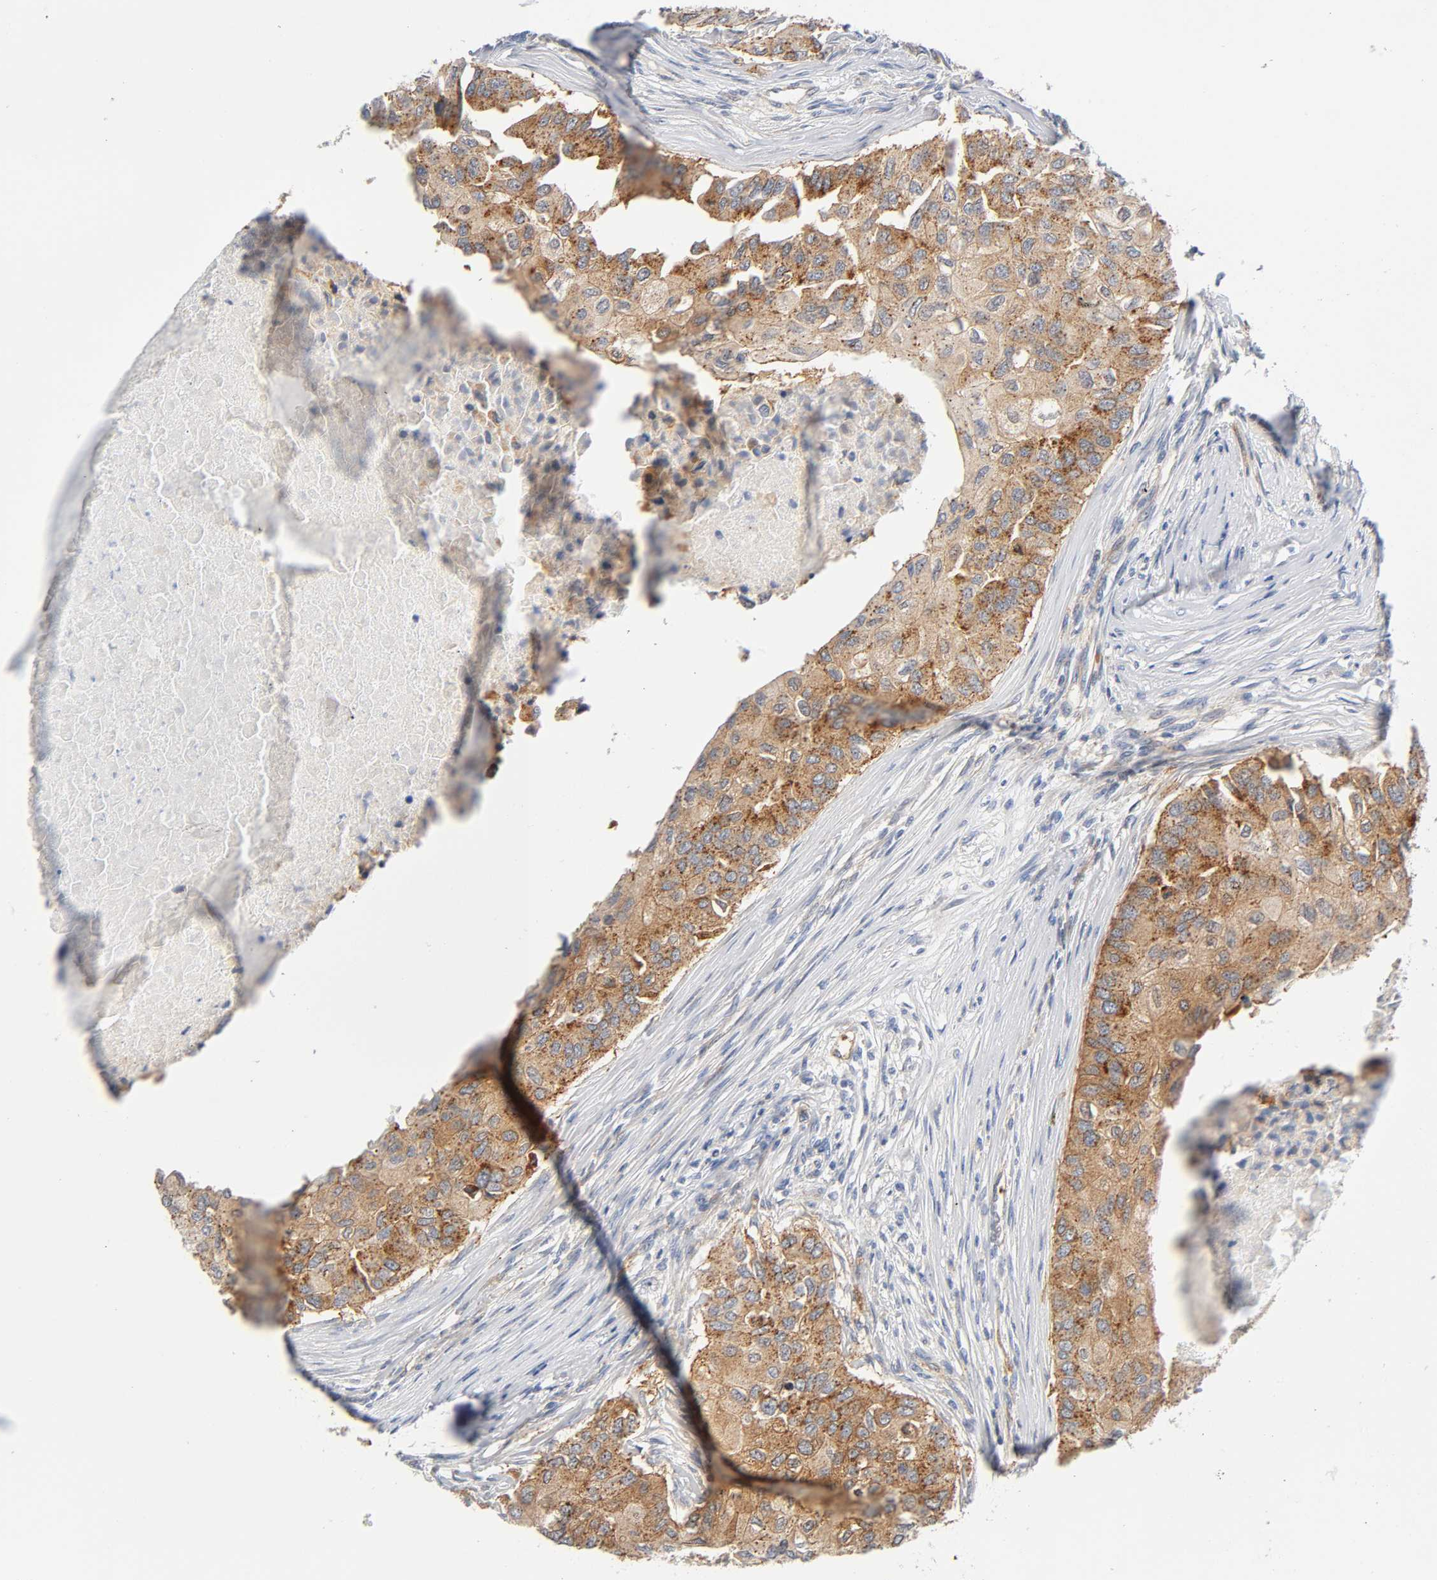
{"staining": {"intensity": "moderate", "quantity": ">75%", "location": "cytoplasmic/membranous"}, "tissue": "breast cancer", "cell_type": "Tumor cells", "image_type": "cancer", "snomed": [{"axis": "morphology", "description": "Normal tissue, NOS"}, {"axis": "morphology", "description": "Duct carcinoma"}, {"axis": "topography", "description": "Breast"}], "caption": "Breast infiltrating ductal carcinoma stained with DAB (3,3'-diaminobenzidine) immunohistochemistry demonstrates medium levels of moderate cytoplasmic/membranous positivity in approximately >75% of tumor cells.", "gene": "CD2AP", "patient": {"sex": "female", "age": 49}}